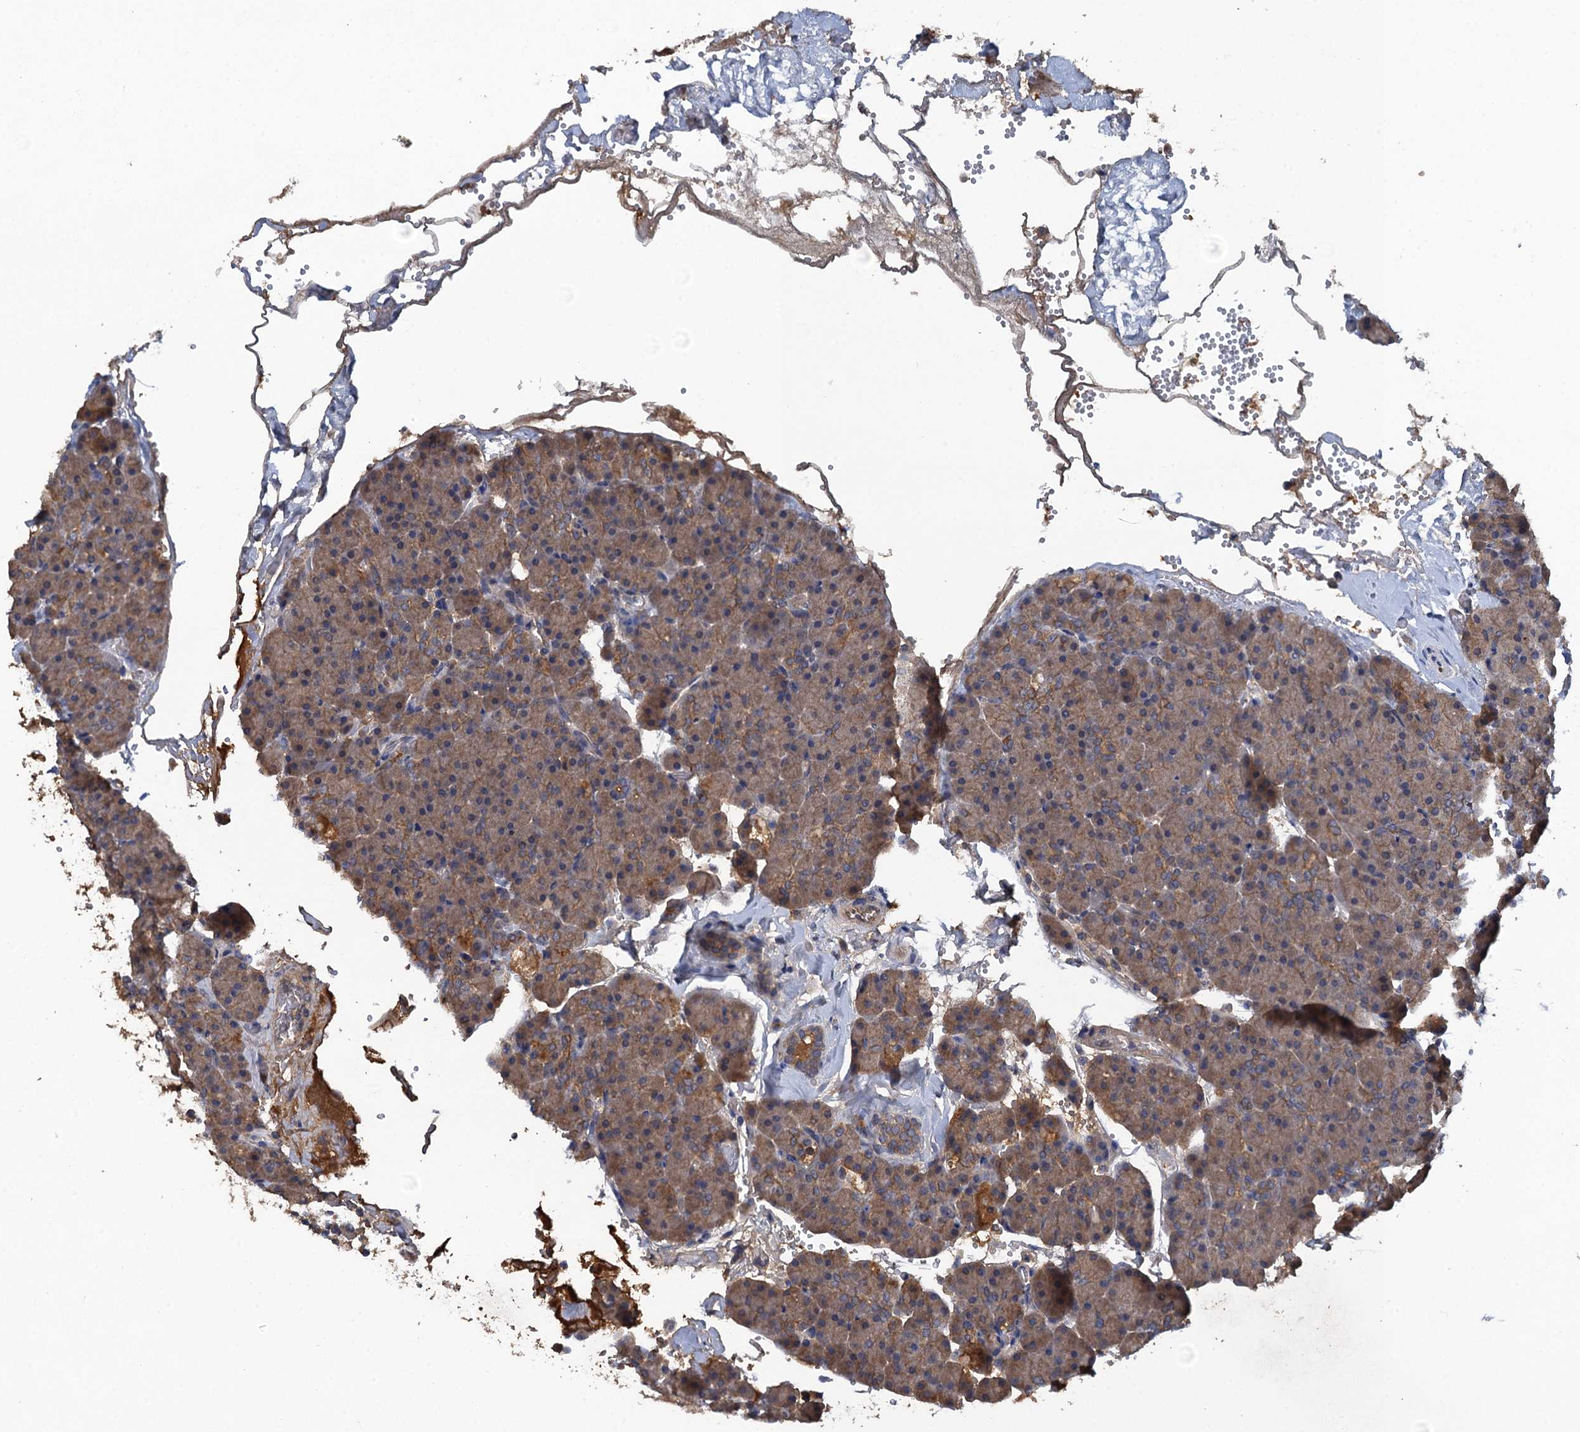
{"staining": {"intensity": "moderate", "quantity": ">75%", "location": "cytoplasmic/membranous"}, "tissue": "pancreas", "cell_type": "Exocrine glandular cells", "image_type": "normal", "snomed": [{"axis": "morphology", "description": "Normal tissue, NOS"}, {"axis": "topography", "description": "Pancreas"}], "caption": "Protein staining exhibits moderate cytoplasmic/membranous positivity in approximately >75% of exocrine glandular cells in benign pancreas.", "gene": "HAPLN3", "patient": {"sex": "male", "age": 36}}